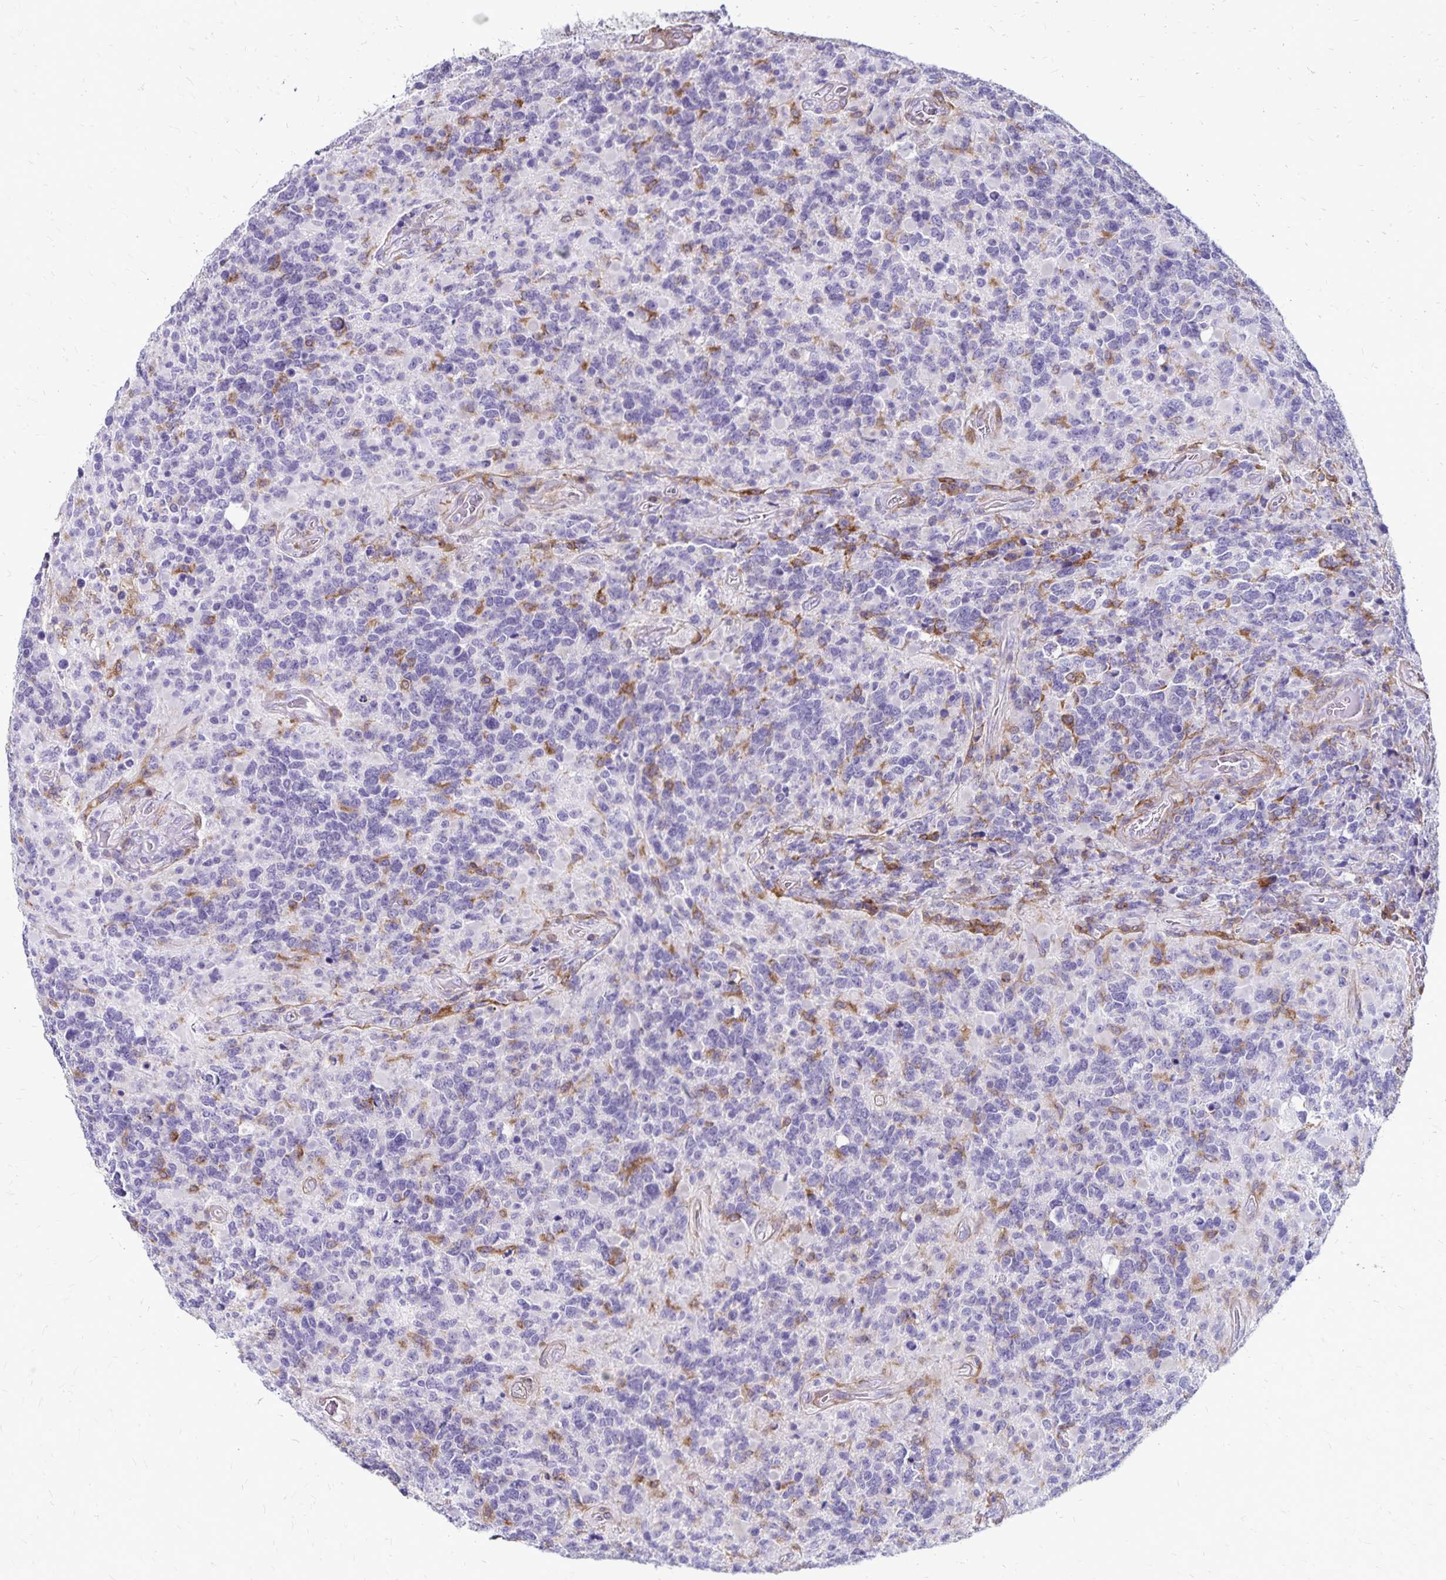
{"staining": {"intensity": "negative", "quantity": "none", "location": "none"}, "tissue": "glioma", "cell_type": "Tumor cells", "image_type": "cancer", "snomed": [{"axis": "morphology", "description": "Glioma, malignant, High grade"}, {"axis": "topography", "description": "Brain"}], "caption": "Malignant glioma (high-grade) was stained to show a protein in brown. There is no significant positivity in tumor cells. (Stains: DAB immunohistochemistry with hematoxylin counter stain, Microscopy: brightfield microscopy at high magnification).", "gene": "TNS3", "patient": {"sex": "female", "age": 40}}